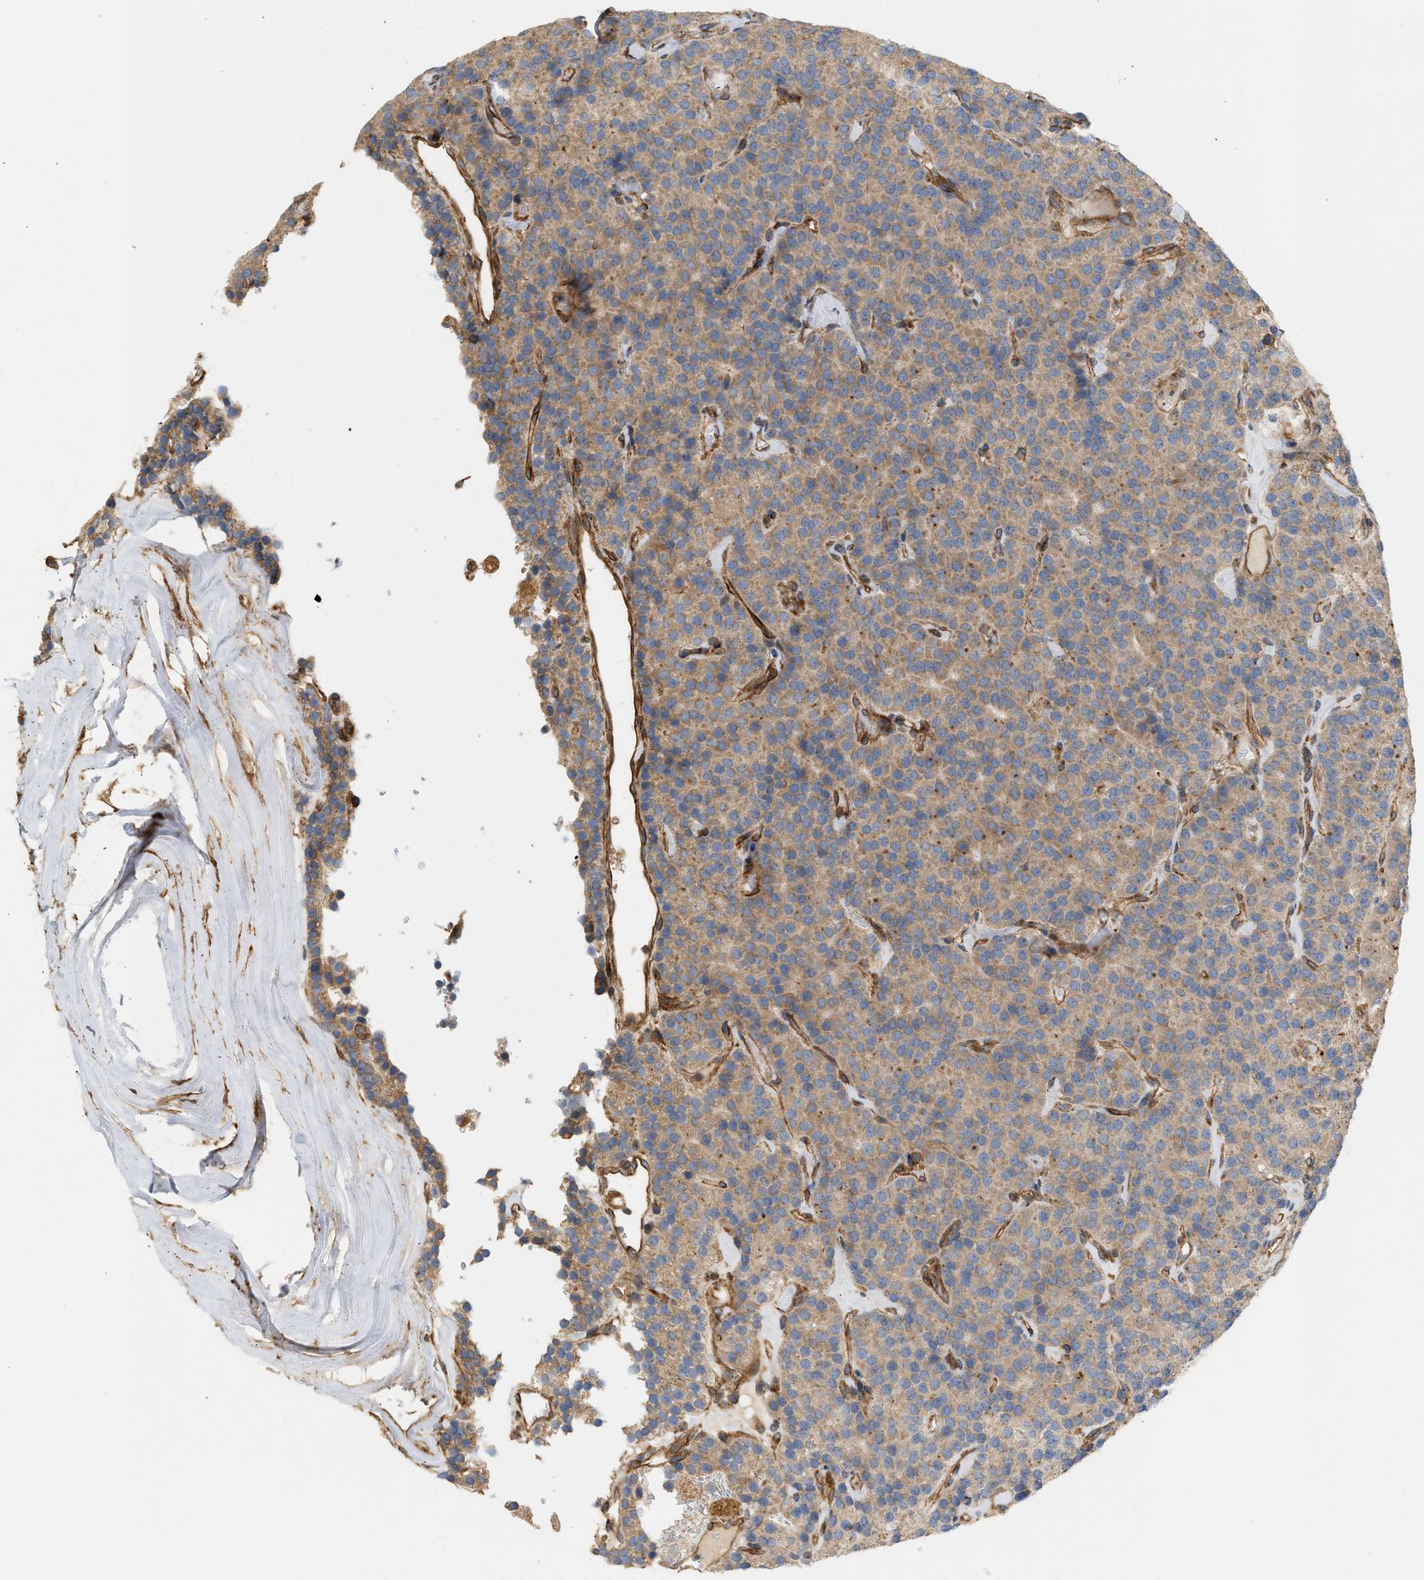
{"staining": {"intensity": "moderate", "quantity": ">75%", "location": "cytoplasmic/membranous"}, "tissue": "parathyroid gland", "cell_type": "Glandular cells", "image_type": "normal", "snomed": [{"axis": "morphology", "description": "Normal tissue, NOS"}, {"axis": "morphology", "description": "Adenoma, NOS"}, {"axis": "topography", "description": "Parathyroid gland"}], "caption": "A high-resolution photomicrograph shows immunohistochemistry (IHC) staining of benign parathyroid gland, which exhibits moderate cytoplasmic/membranous expression in approximately >75% of glandular cells. (DAB IHC with brightfield microscopy, high magnification).", "gene": "SVOP", "patient": {"sex": "female", "age": 86}}